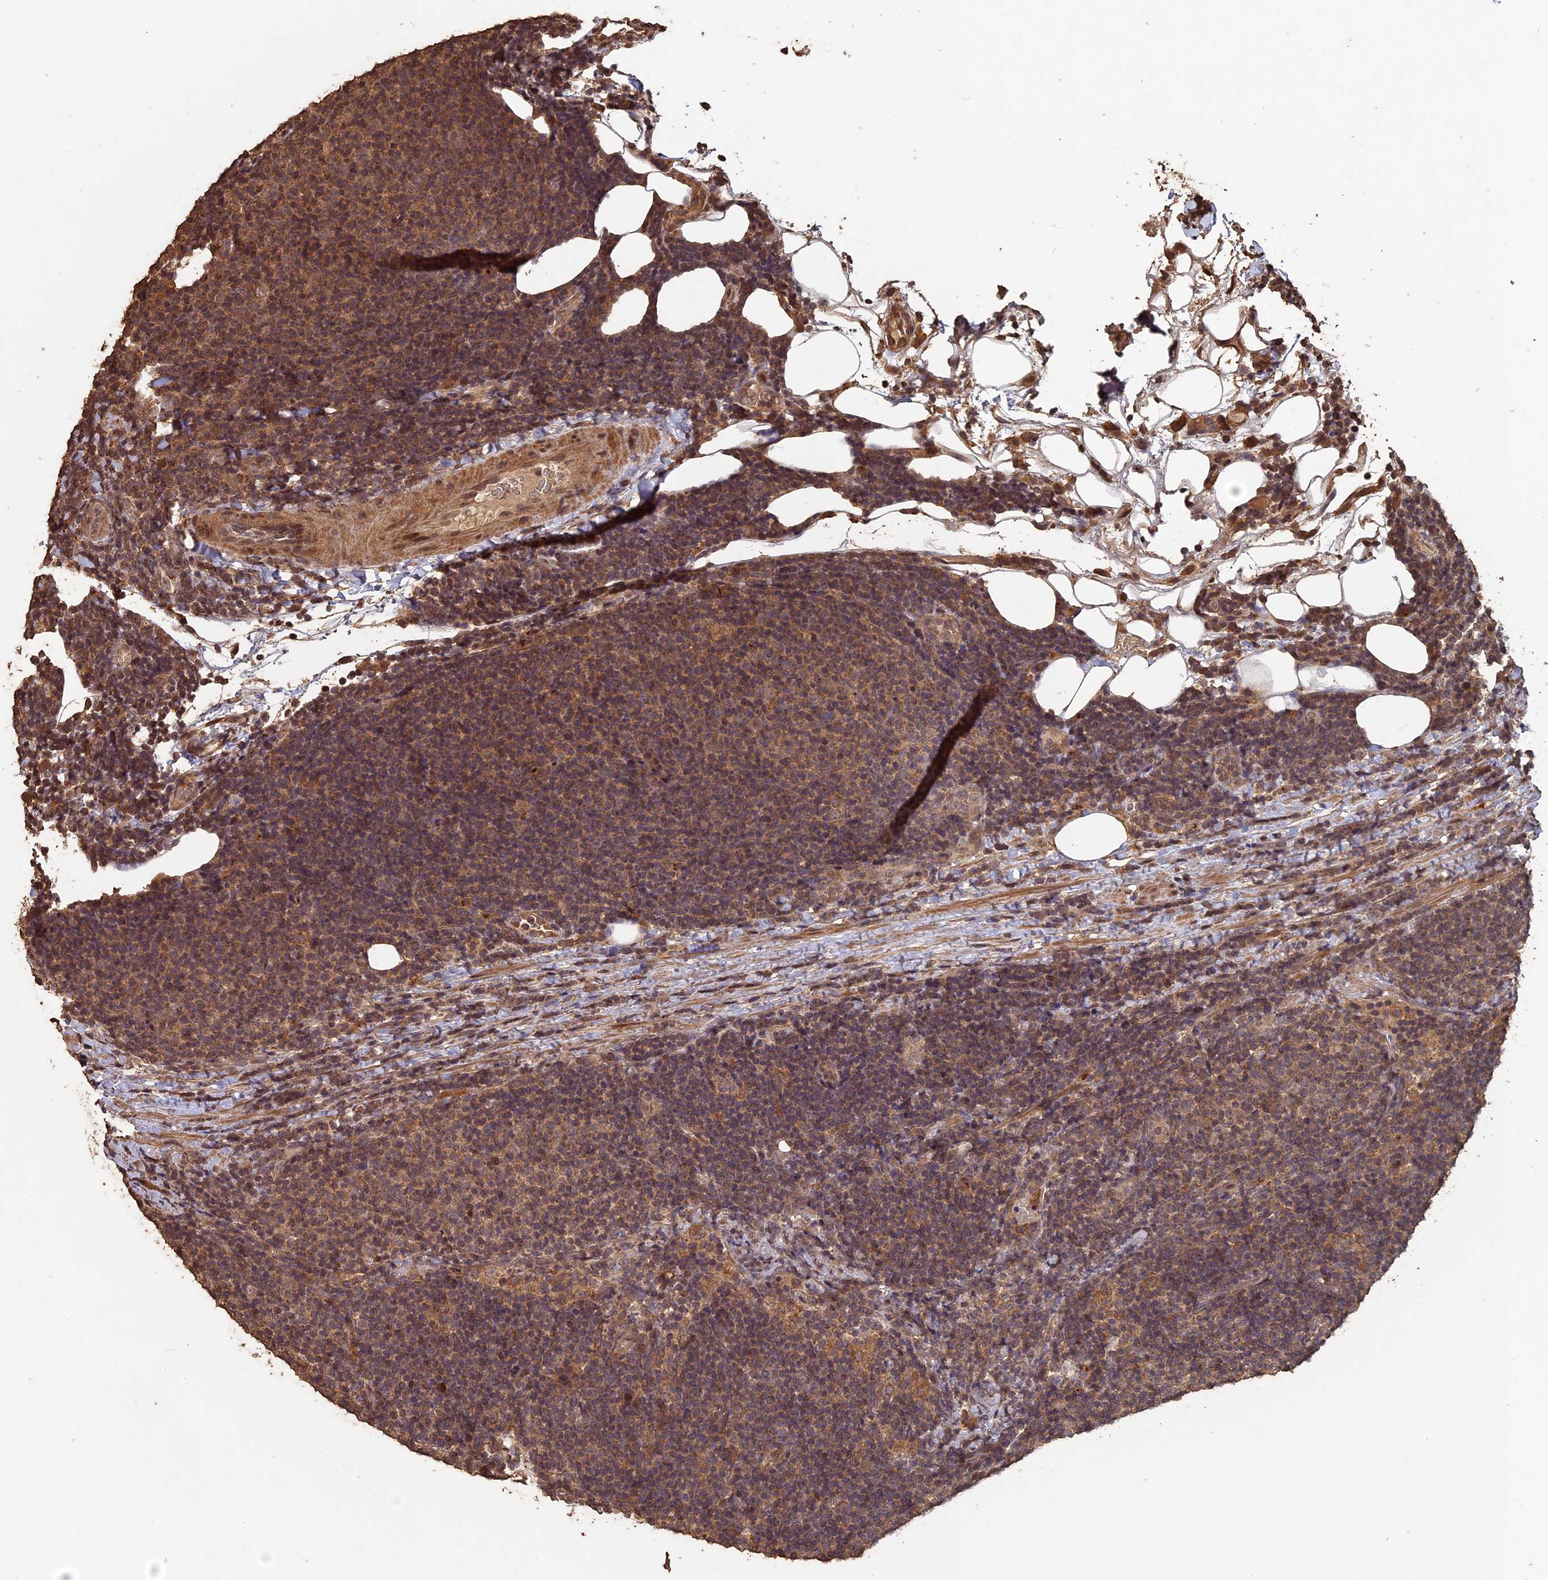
{"staining": {"intensity": "moderate", "quantity": ">75%", "location": "cytoplasmic/membranous"}, "tissue": "lymphoma", "cell_type": "Tumor cells", "image_type": "cancer", "snomed": [{"axis": "morphology", "description": "Malignant lymphoma, non-Hodgkin's type, Low grade"}, {"axis": "topography", "description": "Lymph node"}], "caption": "Lymphoma was stained to show a protein in brown. There is medium levels of moderate cytoplasmic/membranous expression in about >75% of tumor cells.", "gene": "HUNK", "patient": {"sex": "male", "age": 66}}